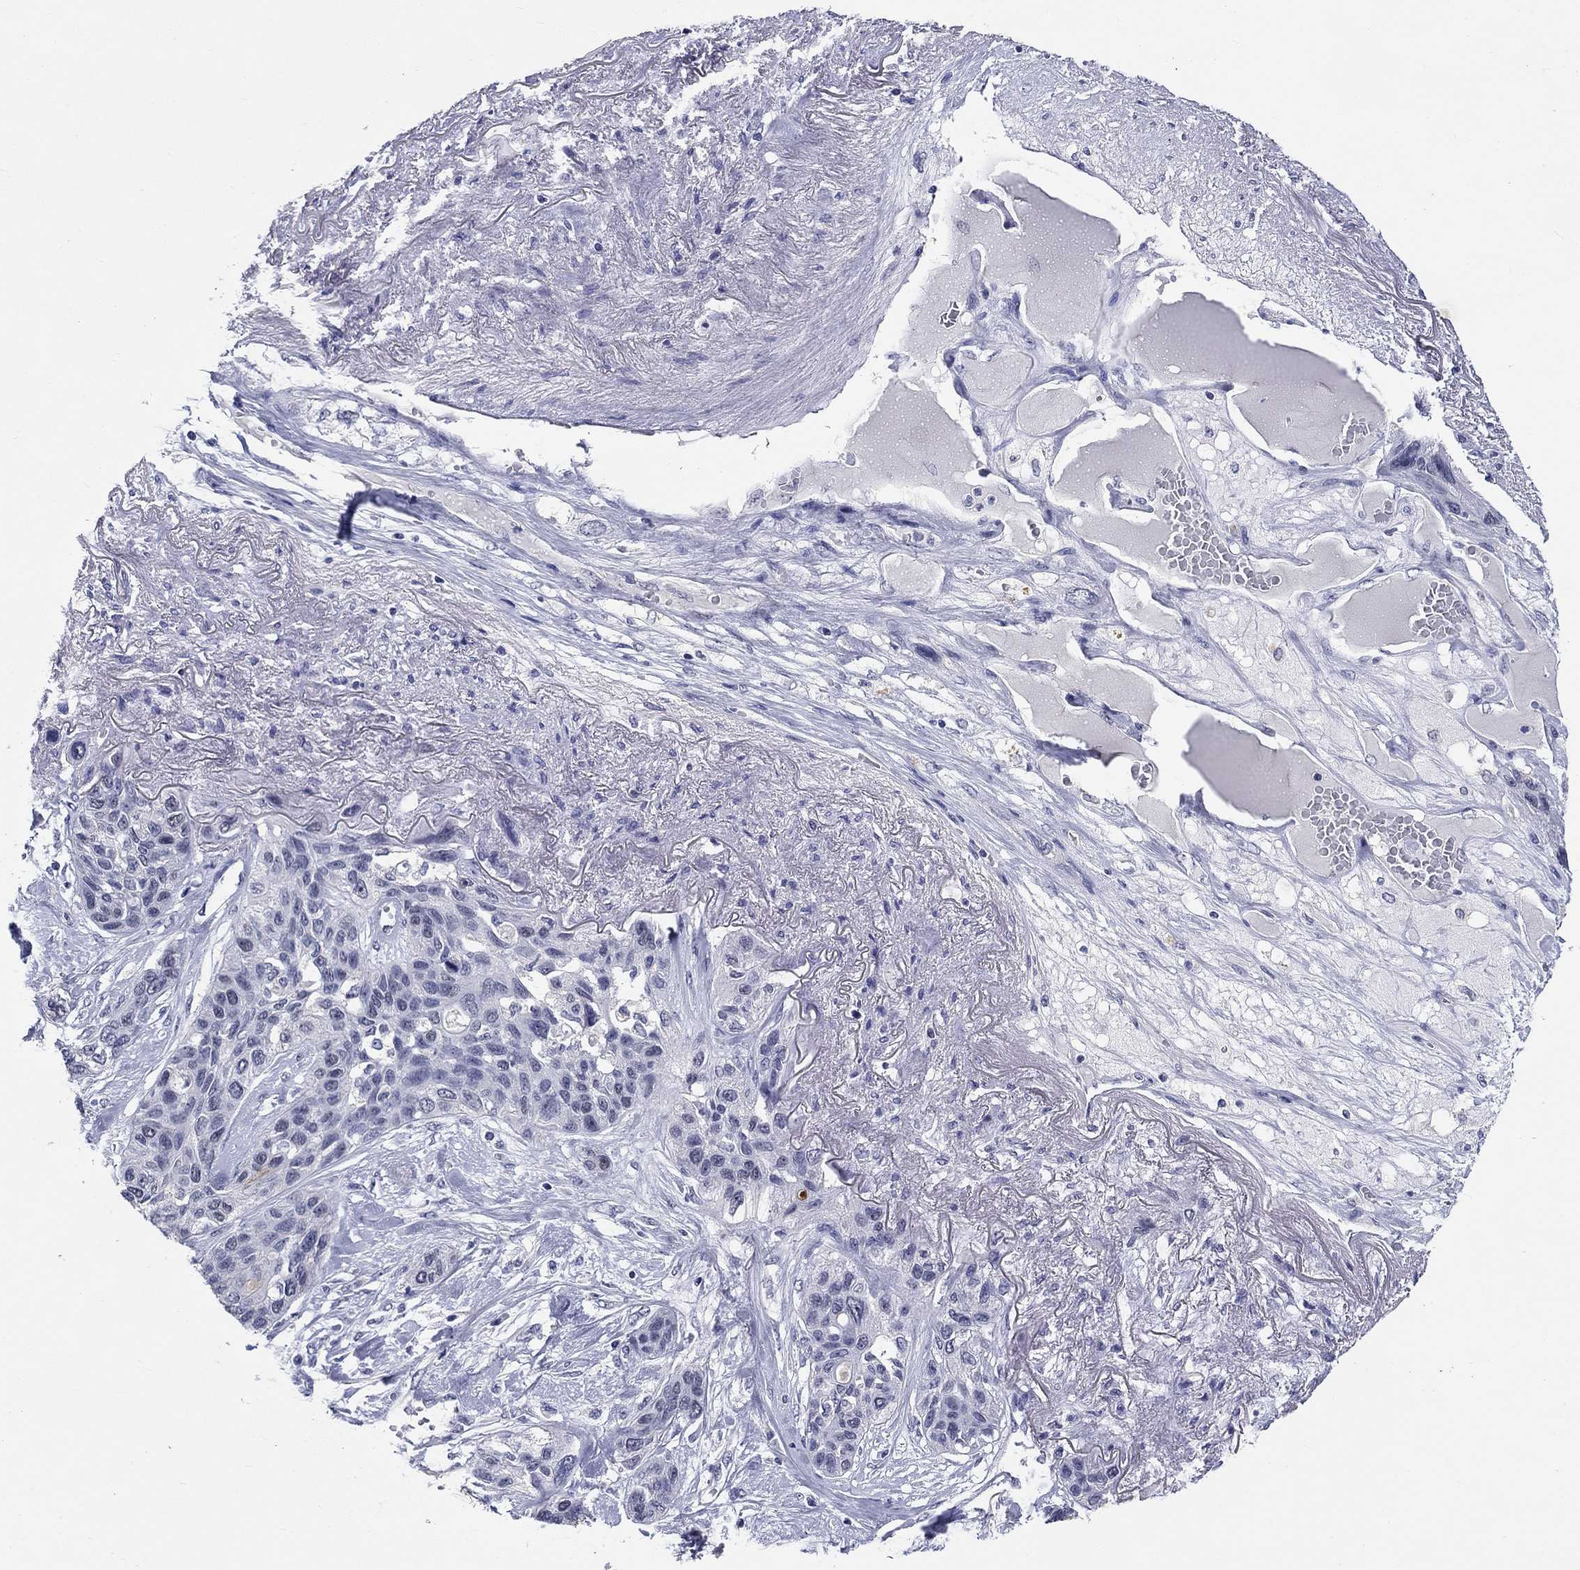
{"staining": {"intensity": "negative", "quantity": "none", "location": "none"}, "tissue": "lung cancer", "cell_type": "Tumor cells", "image_type": "cancer", "snomed": [{"axis": "morphology", "description": "Squamous cell carcinoma, NOS"}, {"axis": "topography", "description": "Lung"}], "caption": "Immunohistochemistry (IHC) photomicrograph of neoplastic tissue: squamous cell carcinoma (lung) stained with DAB reveals no significant protein positivity in tumor cells. Nuclei are stained in blue.", "gene": "GRIN1", "patient": {"sex": "female", "age": 70}}